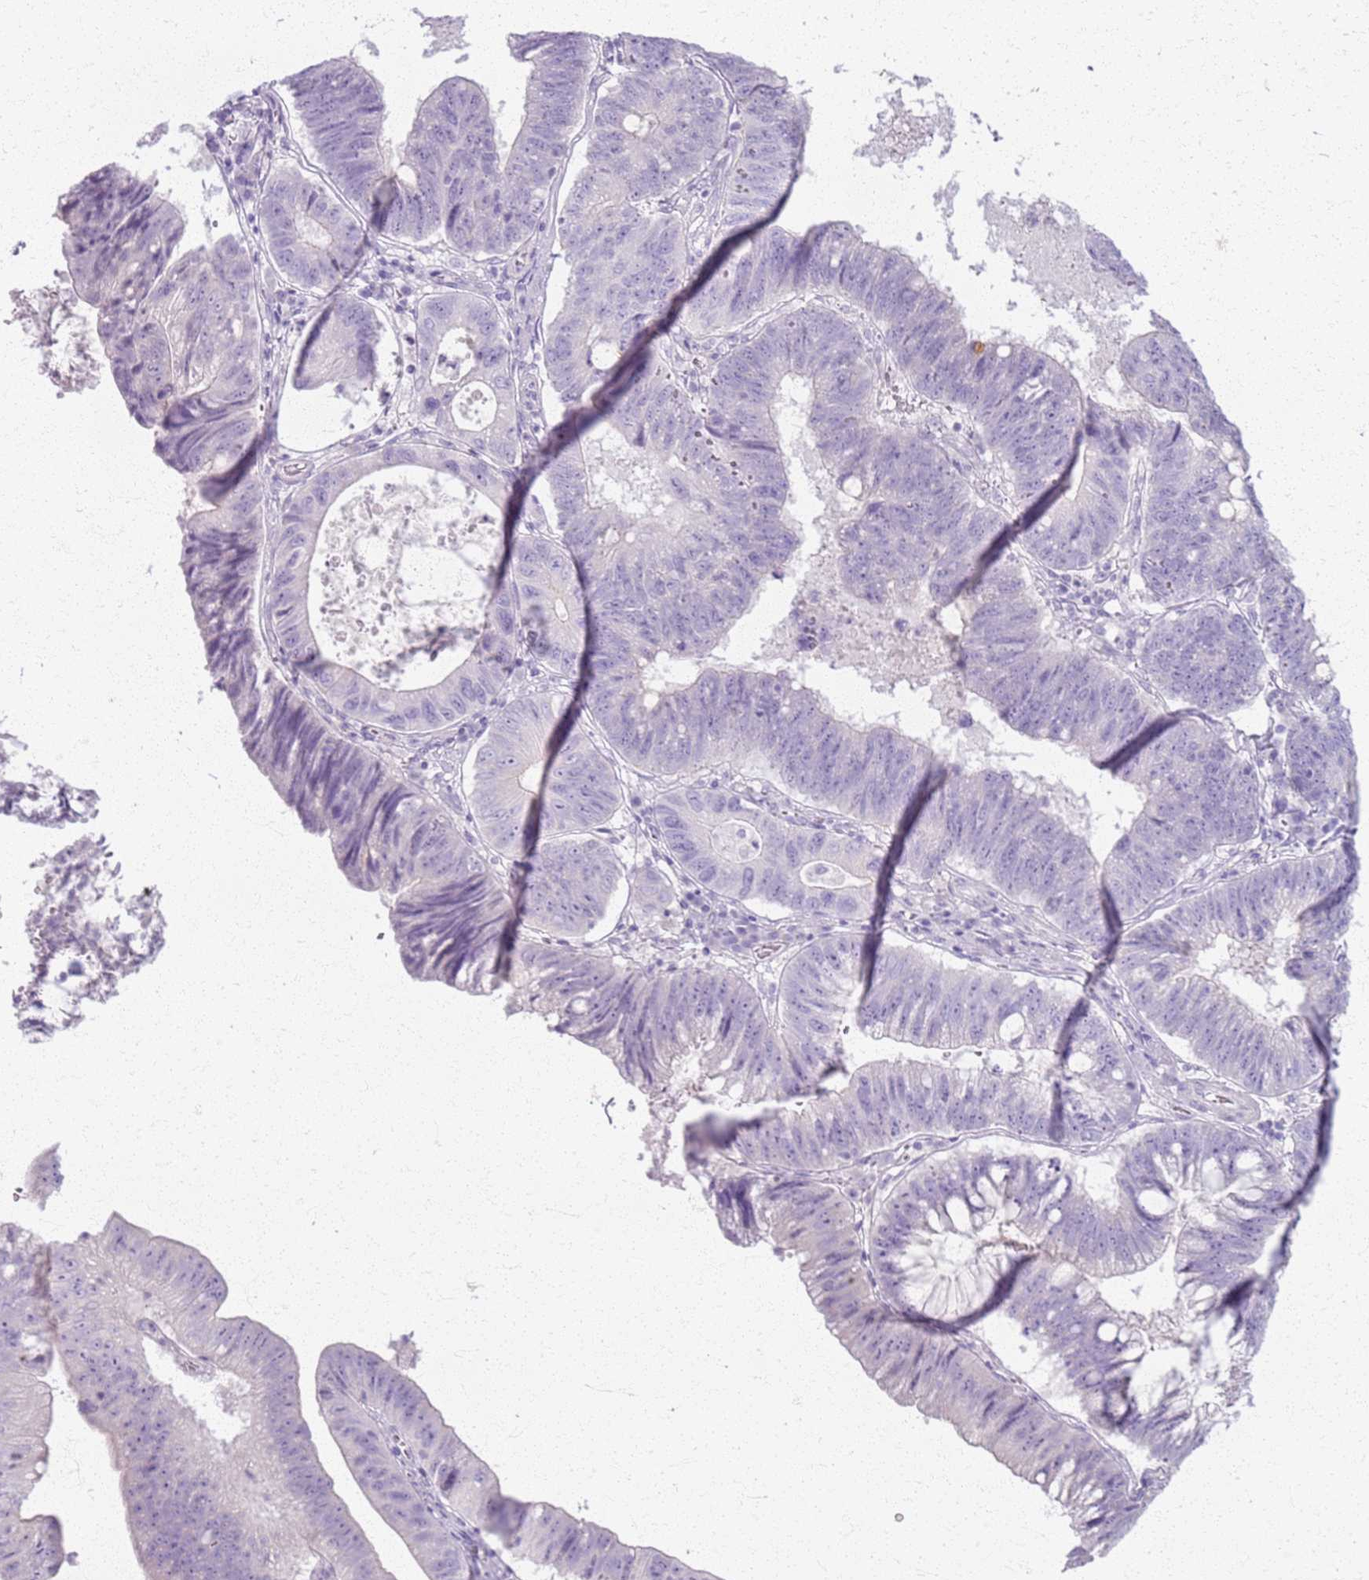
{"staining": {"intensity": "negative", "quantity": "none", "location": "none"}, "tissue": "stomach cancer", "cell_type": "Tumor cells", "image_type": "cancer", "snomed": [{"axis": "morphology", "description": "Adenocarcinoma, NOS"}, {"axis": "topography", "description": "Stomach"}], "caption": "An immunohistochemistry photomicrograph of stomach adenocarcinoma is shown. There is no staining in tumor cells of stomach adenocarcinoma.", "gene": "CSRP3", "patient": {"sex": "male", "age": 59}}